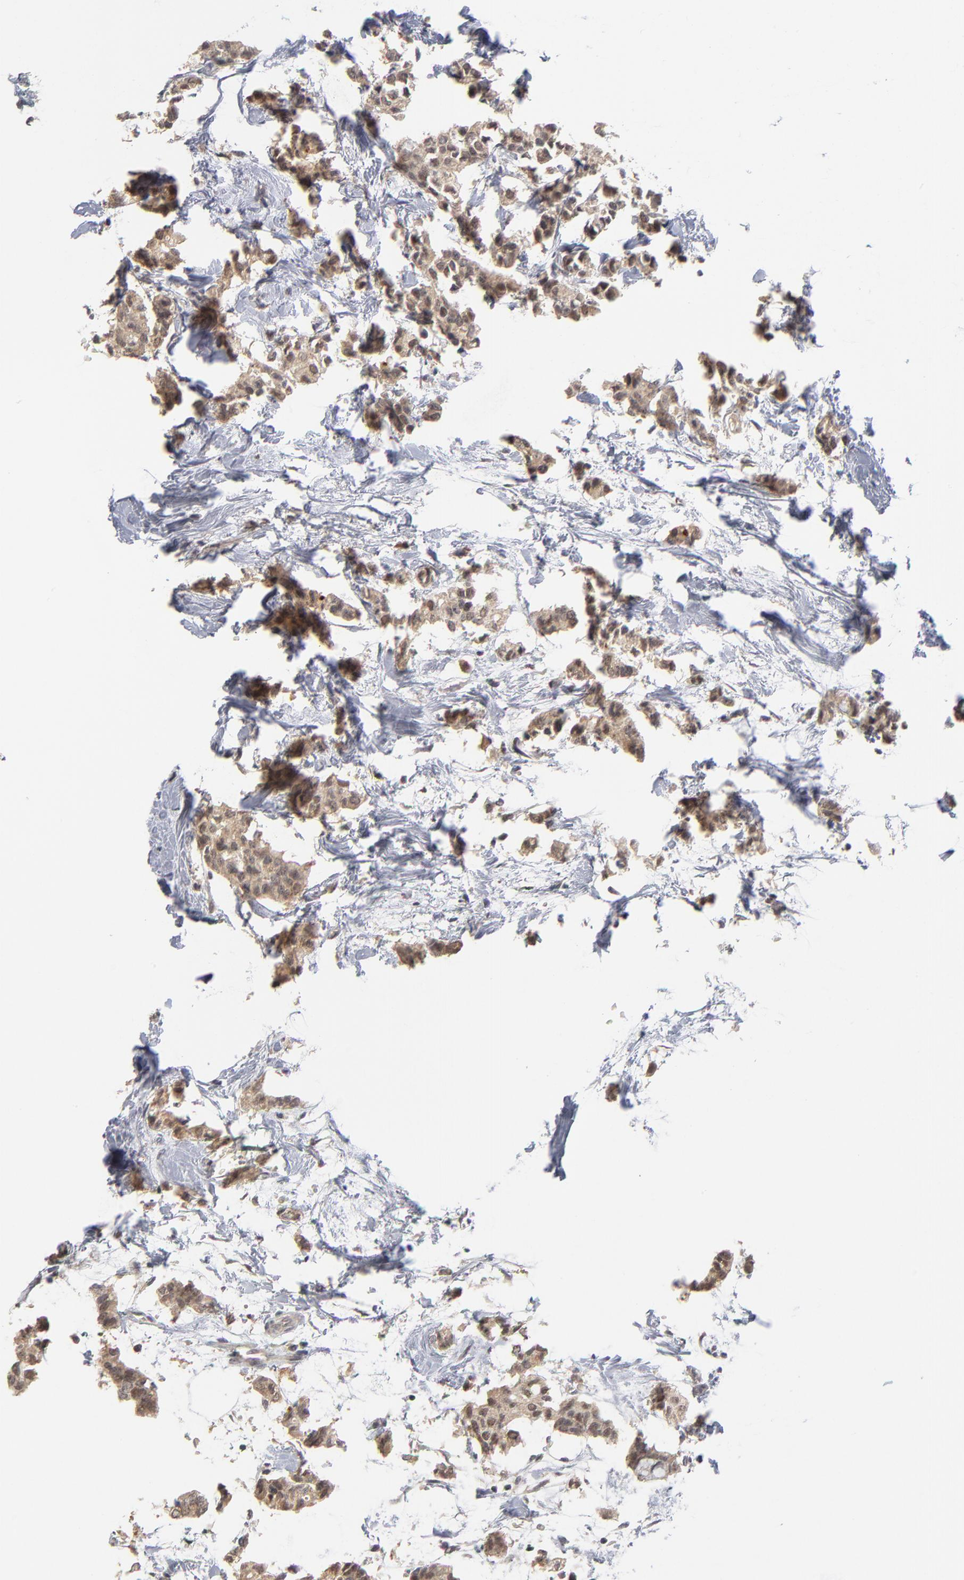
{"staining": {"intensity": "moderate", "quantity": ">75%", "location": "cytoplasmic/membranous,nuclear"}, "tissue": "breast cancer", "cell_type": "Tumor cells", "image_type": "cancer", "snomed": [{"axis": "morphology", "description": "Duct carcinoma"}, {"axis": "topography", "description": "Breast"}], "caption": "This is an image of IHC staining of breast infiltrating ductal carcinoma, which shows moderate expression in the cytoplasmic/membranous and nuclear of tumor cells.", "gene": "WSB1", "patient": {"sex": "female", "age": 84}}